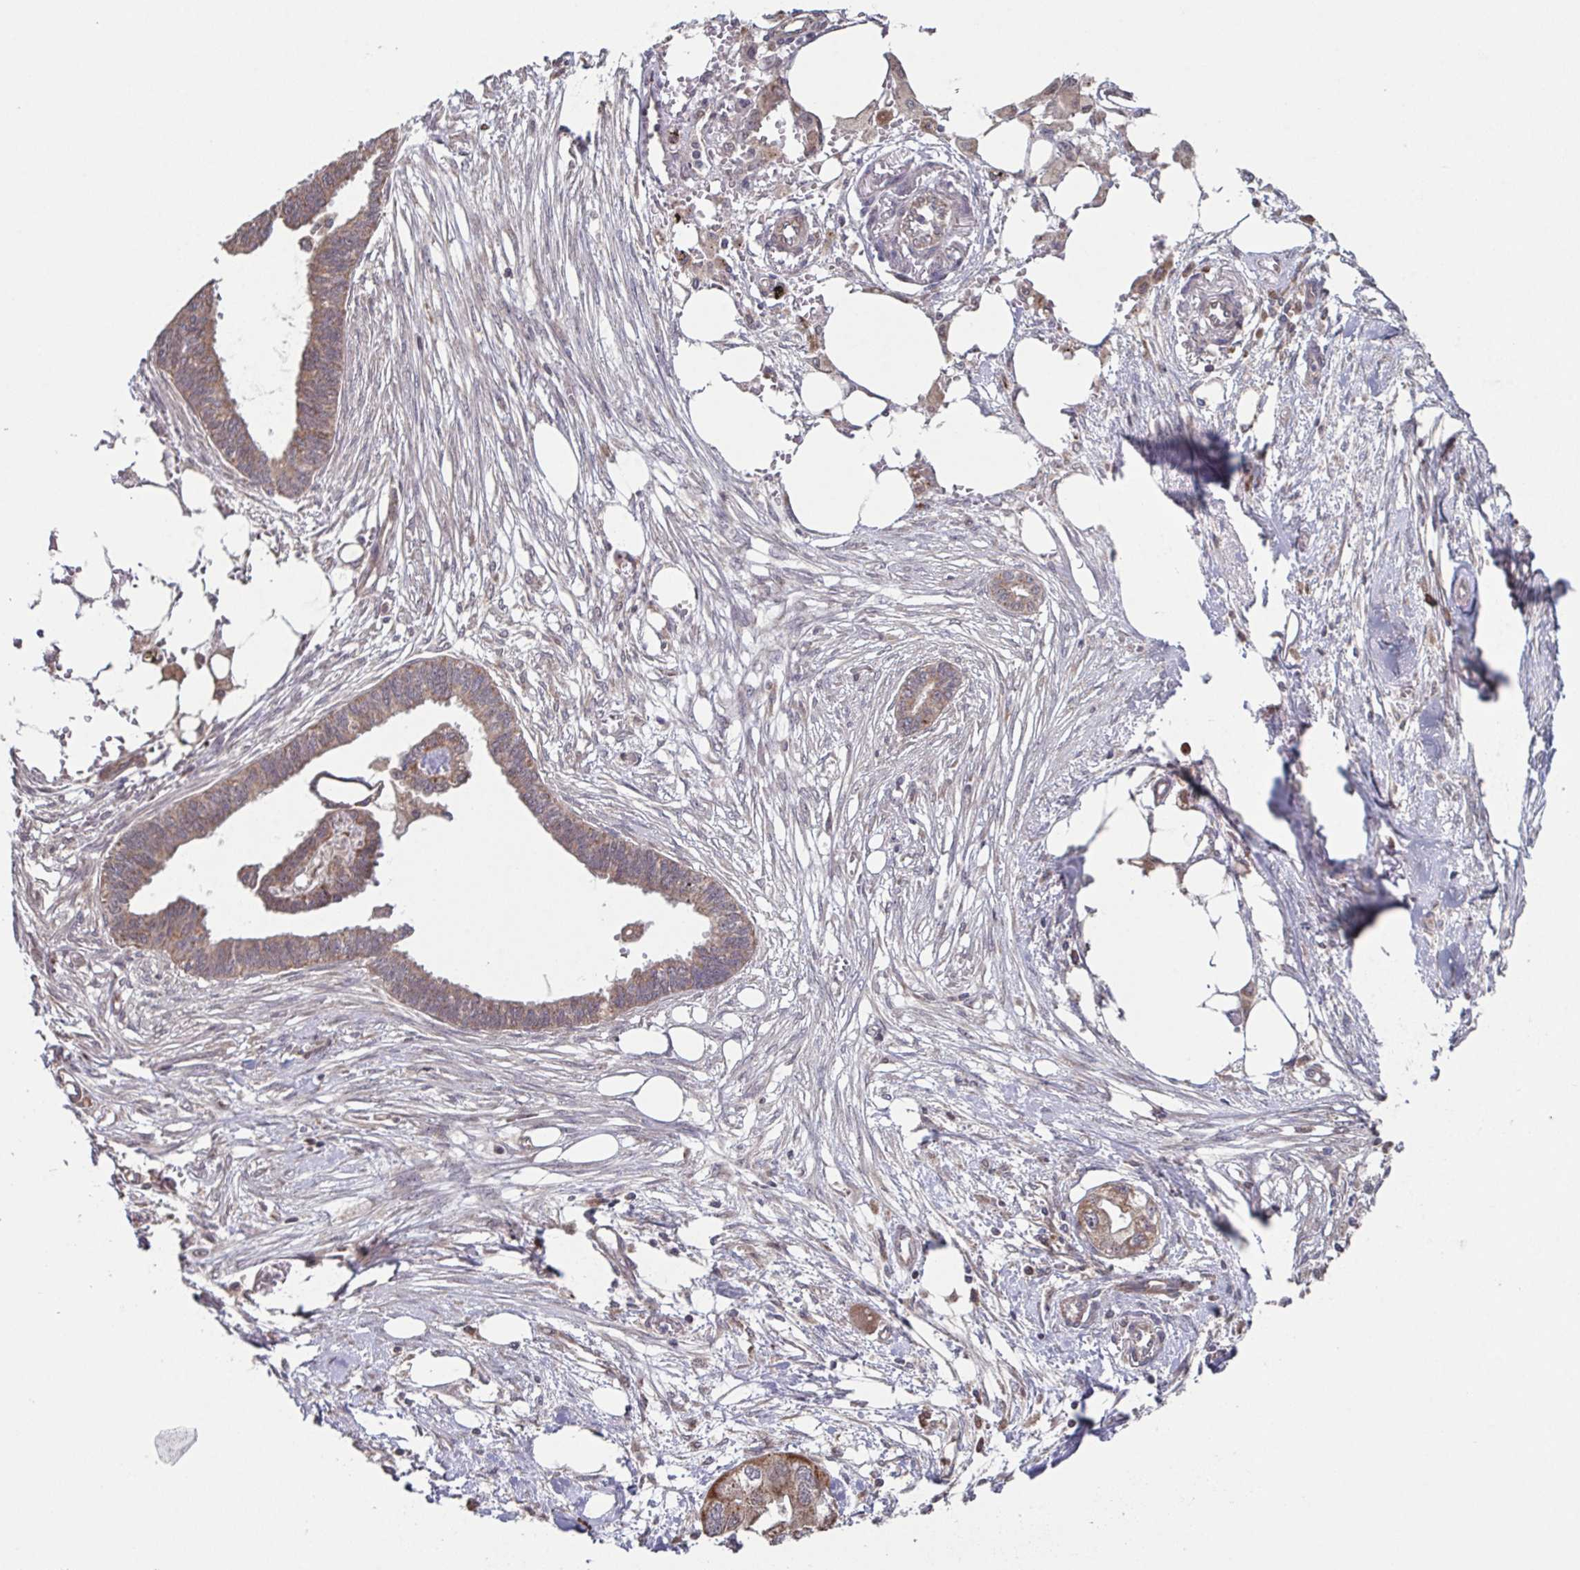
{"staining": {"intensity": "weak", "quantity": ">75%", "location": "cytoplasmic/membranous"}, "tissue": "endometrial cancer", "cell_type": "Tumor cells", "image_type": "cancer", "snomed": [{"axis": "morphology", "description": "Adenocarcinoma, NOS"}, {"axis": "morphology", "description": "Adenocarcinoma, metastatic, NOS"}, {"axis": "topography", "description": "Adipose tissue"}, {"axis": "topography", "description": "Endometrium"}], "caption": "Endometrial cancer tissue shows weak cytoplasmic/membranous positivity in about >75% of tumor cells", "gene": "TTC19", "patient": {"sex": "female", "age": 67}}